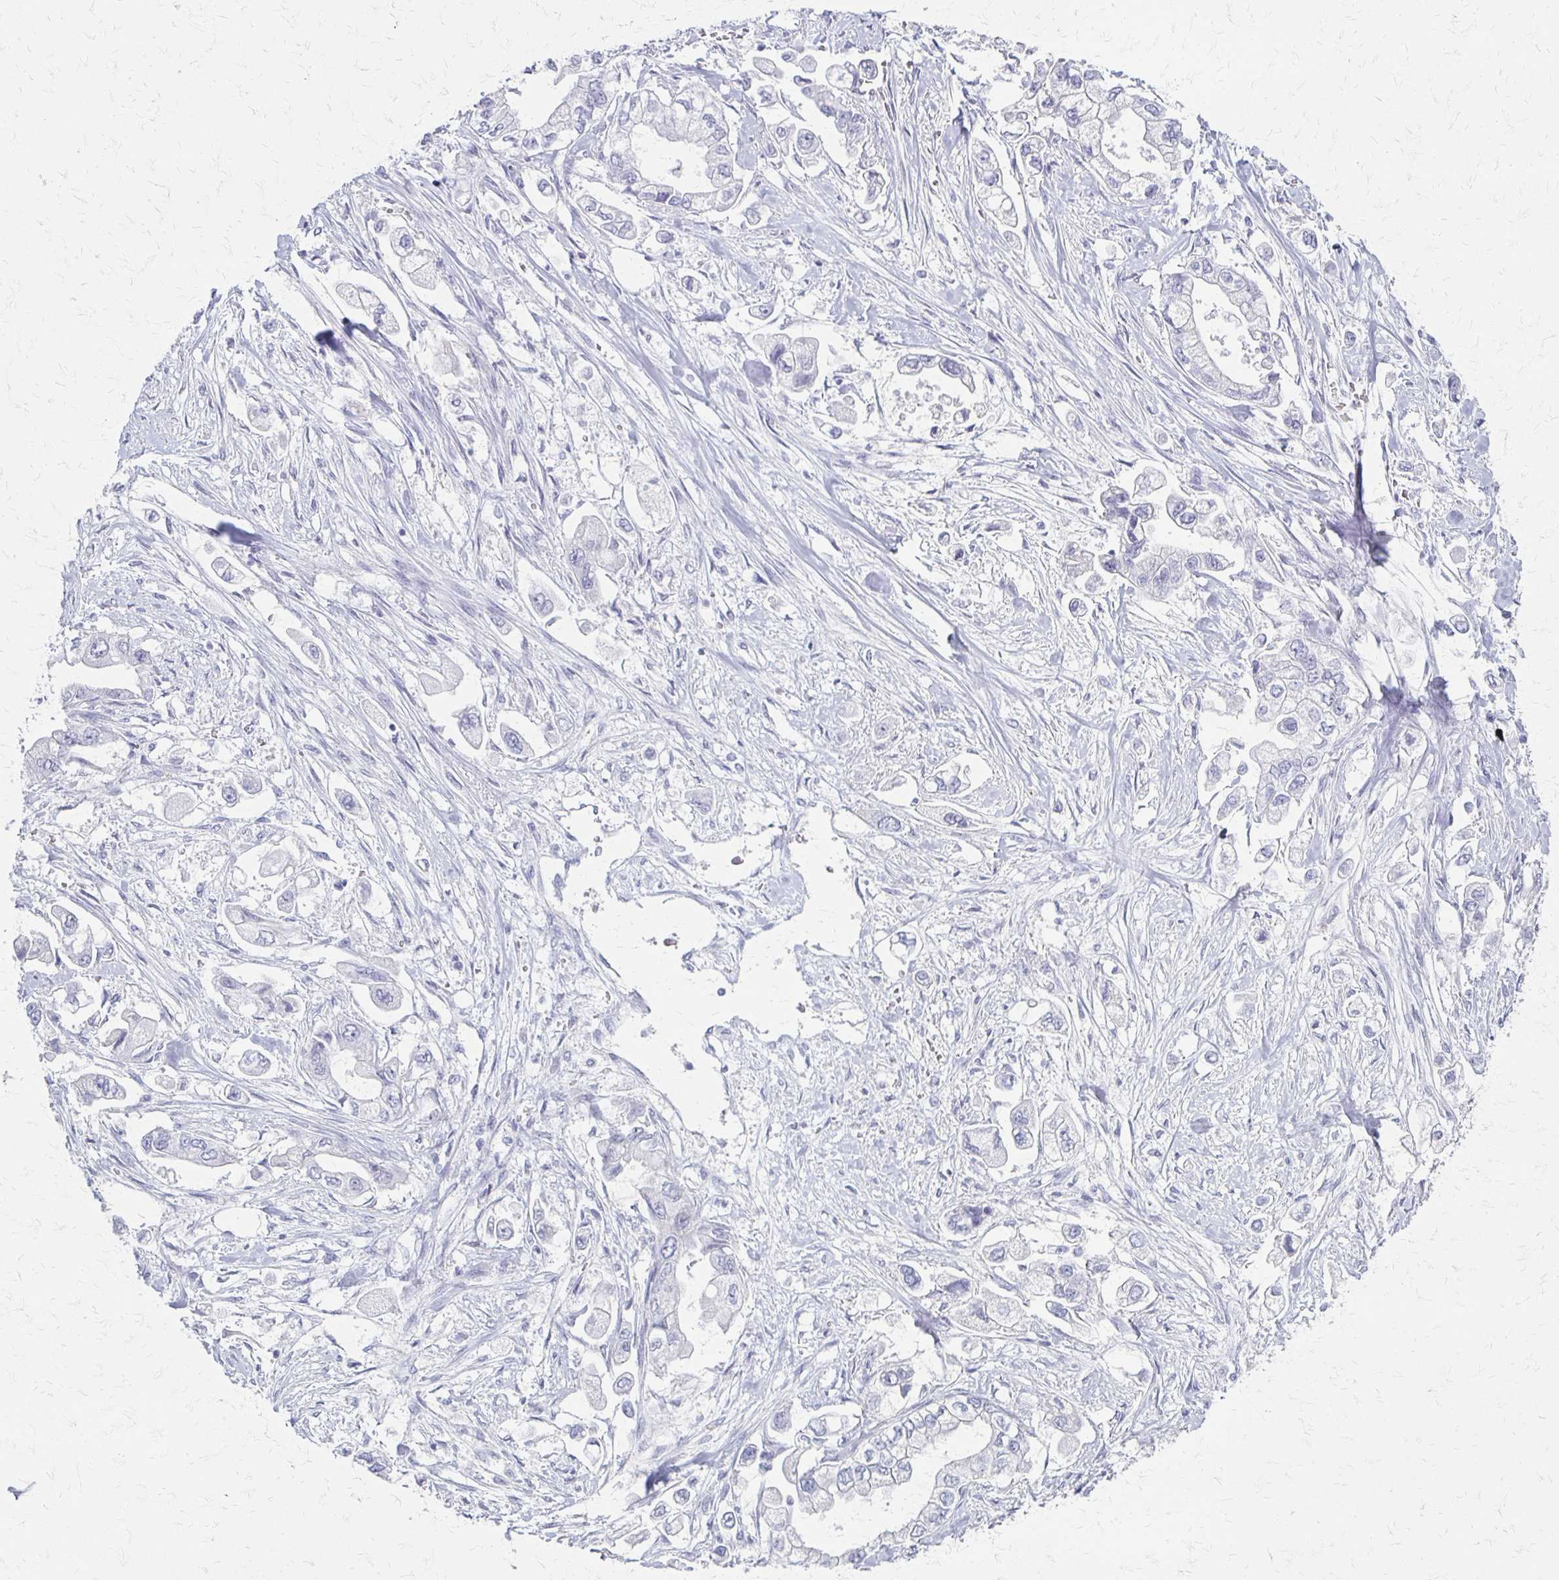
{"staining": {"intensity": "negative", "quantity": "none", "location": "none"}, "tissue": "stomach cancer", "cell_type": "Tumor cells", "image_type": "cancer", "snomed": [{"axis": "morphology", "description": "Adenocarcinoma, NOS"}, {"axis": "topography", "description": "Stomach"}], "caption": "Immunohistochemistry micrograph of human stomach adenocarcinoma stained for a protein (brown), which reveals no positivity in tumor cells. (DAB IHC, high magnification).", "gene": "IVL", "patient": {"sex": "male", "age": 62}}